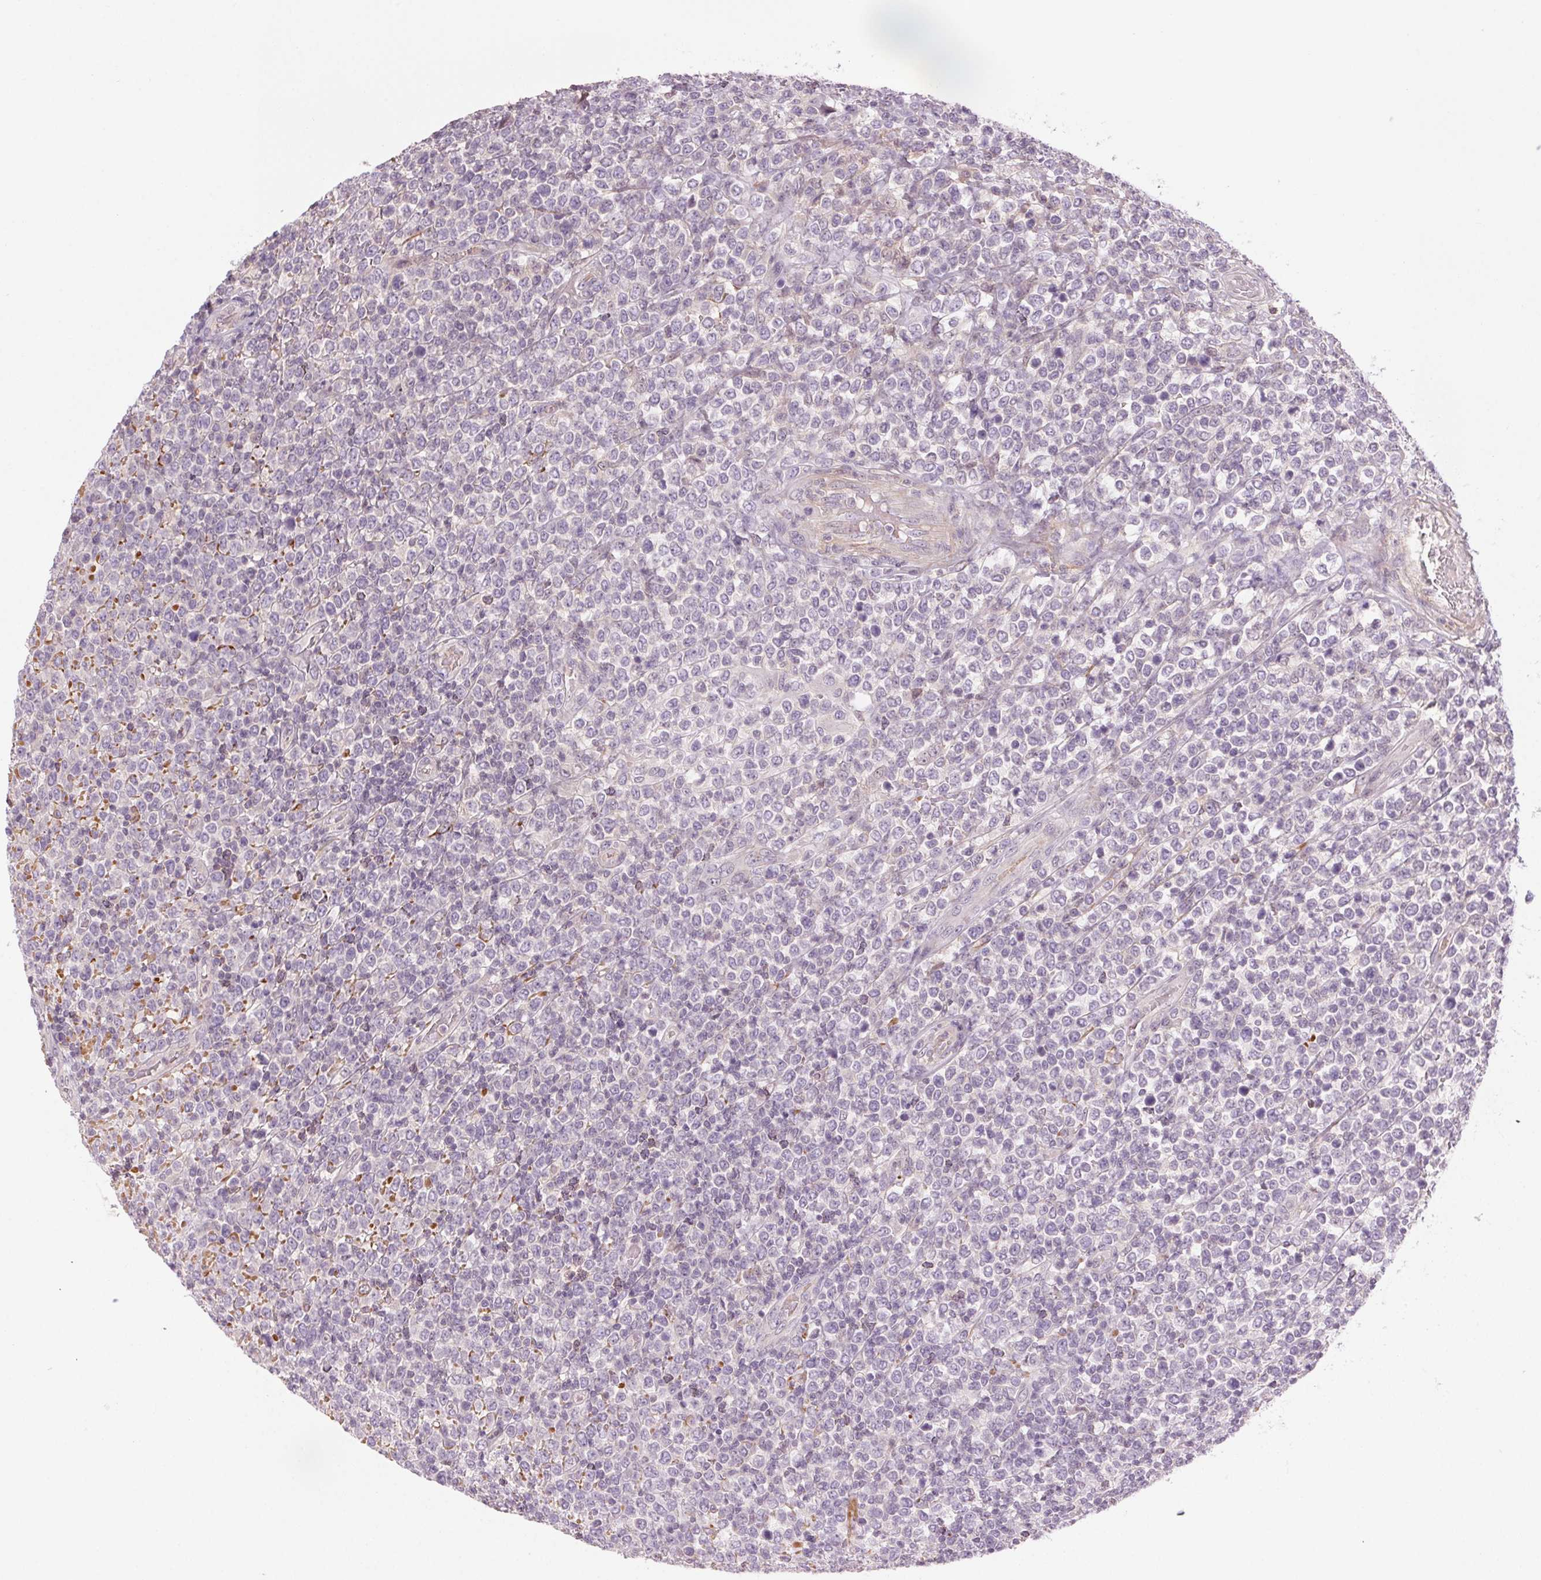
{"staining": {"intensity": "negative", "quantity": "none", "location": "none"}, "tissue": "lymphoma", "cell_type": "Tumor cells", "image_type": "cancer", "snomed": [{"axis": "morphology", "description": "Malignant lymphoma, non-Hodgkin's type, High grade"}, {"axis": "topography", "description": "Soft tissue"}], "caption": "The image exhibits no significant staining in tumor cells of high-grade malignant lymphoma, non-Hodgkin's type. (Stains: DAB (3,3'-diaminobenzidine) immunohistochemistry with hematoxylin counter stain, Microscopy: brightfield microscopy at high magnification).", "gene": "HHLA2", "patient": {"sex": "female", "age": 56}}